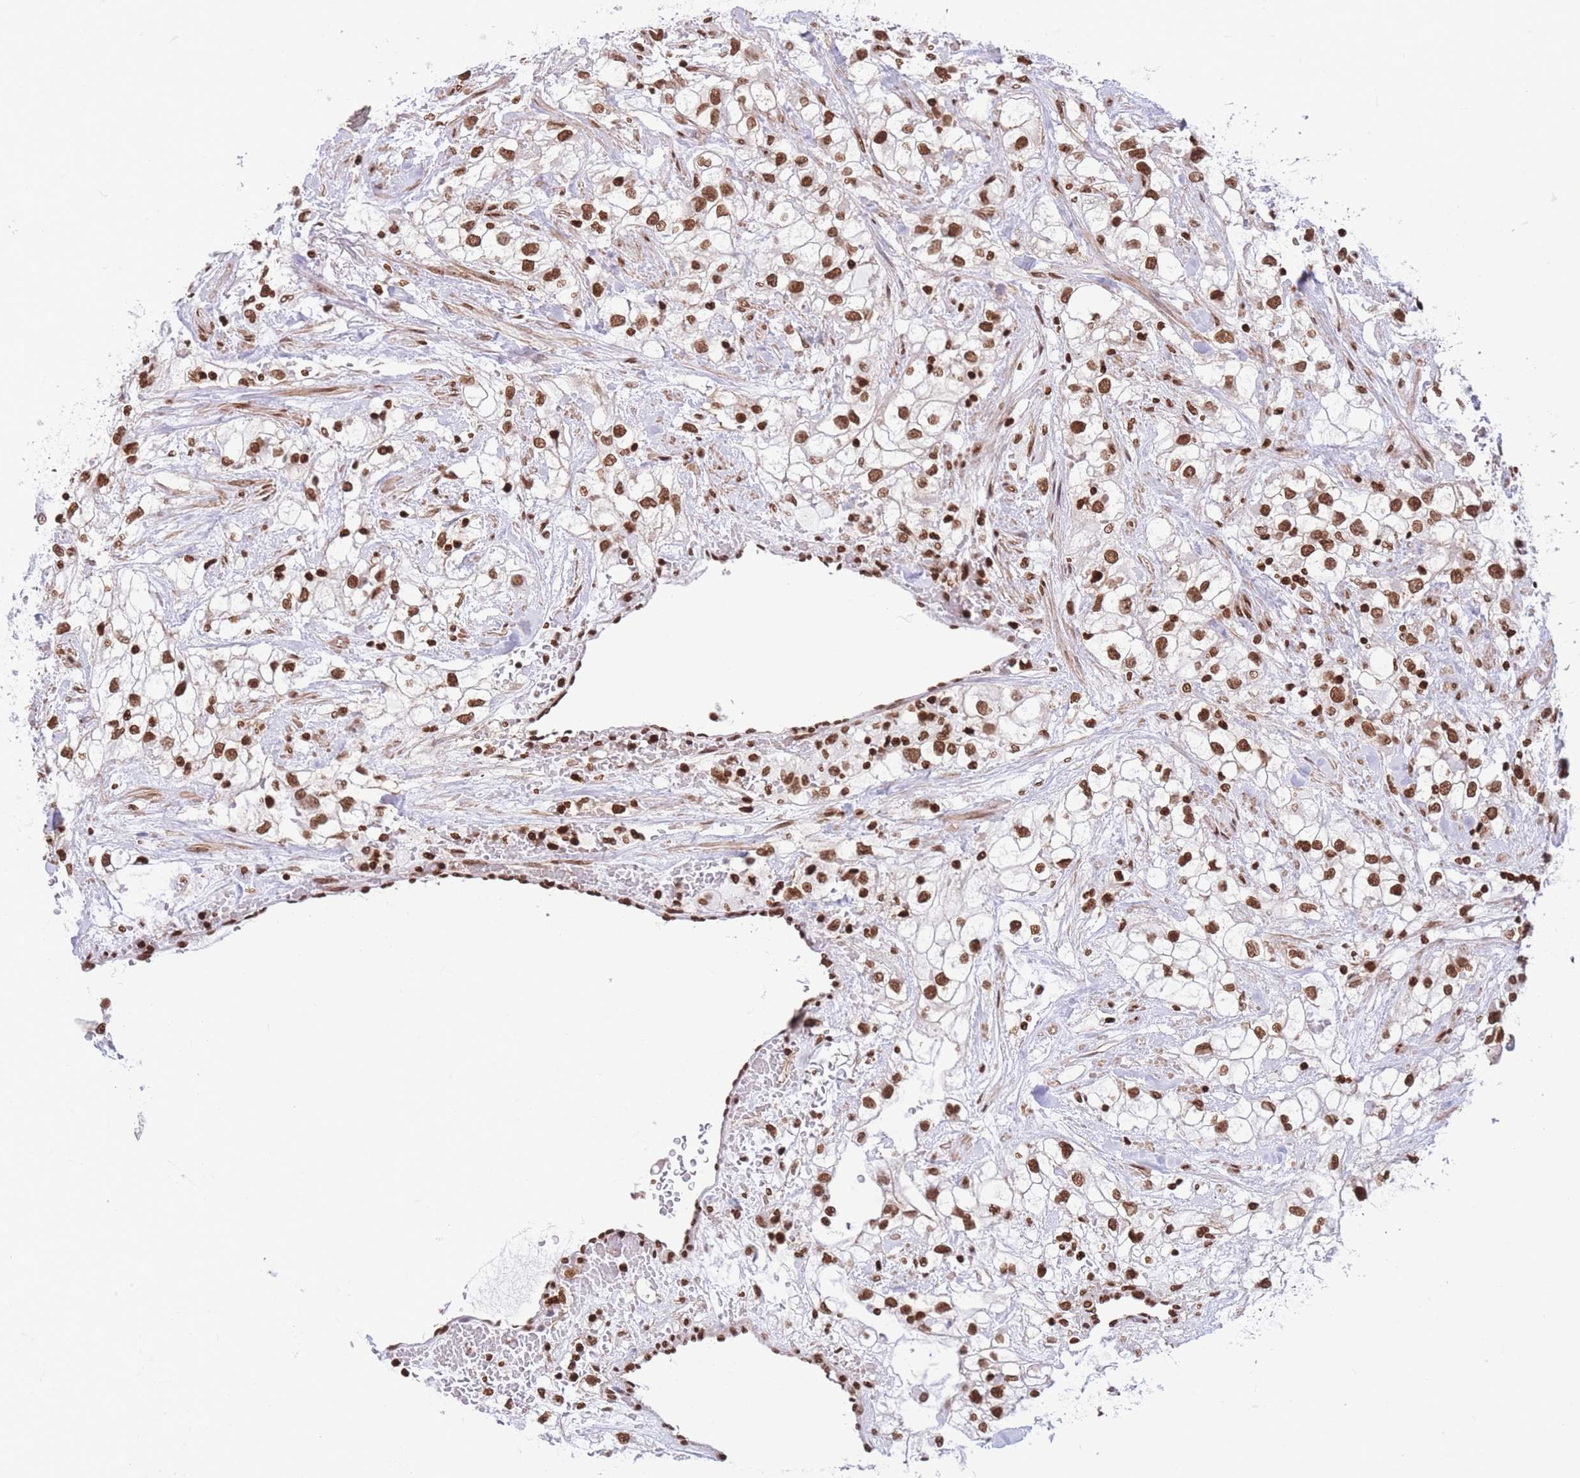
{"staining": {"intensity": "strong", "quantity": ">75%", "location": "nuclear"}, "tissue": "renal cancer", "cell_type": "Tumor cells", "image_type": "cancer", "snomed": [{"axis": "morphology", "description": "Adenocarcinoma, NOS"}, {"axis": "topography", "description": "Kidney"}], "caption": "Immunohistochemical staining of human renal adenocarcinoma reveals strong nuclear protein positivity in about >75% of tumor cells.", "gene": "H2BC11", "patient": {"sex": "male", "age": 59}}